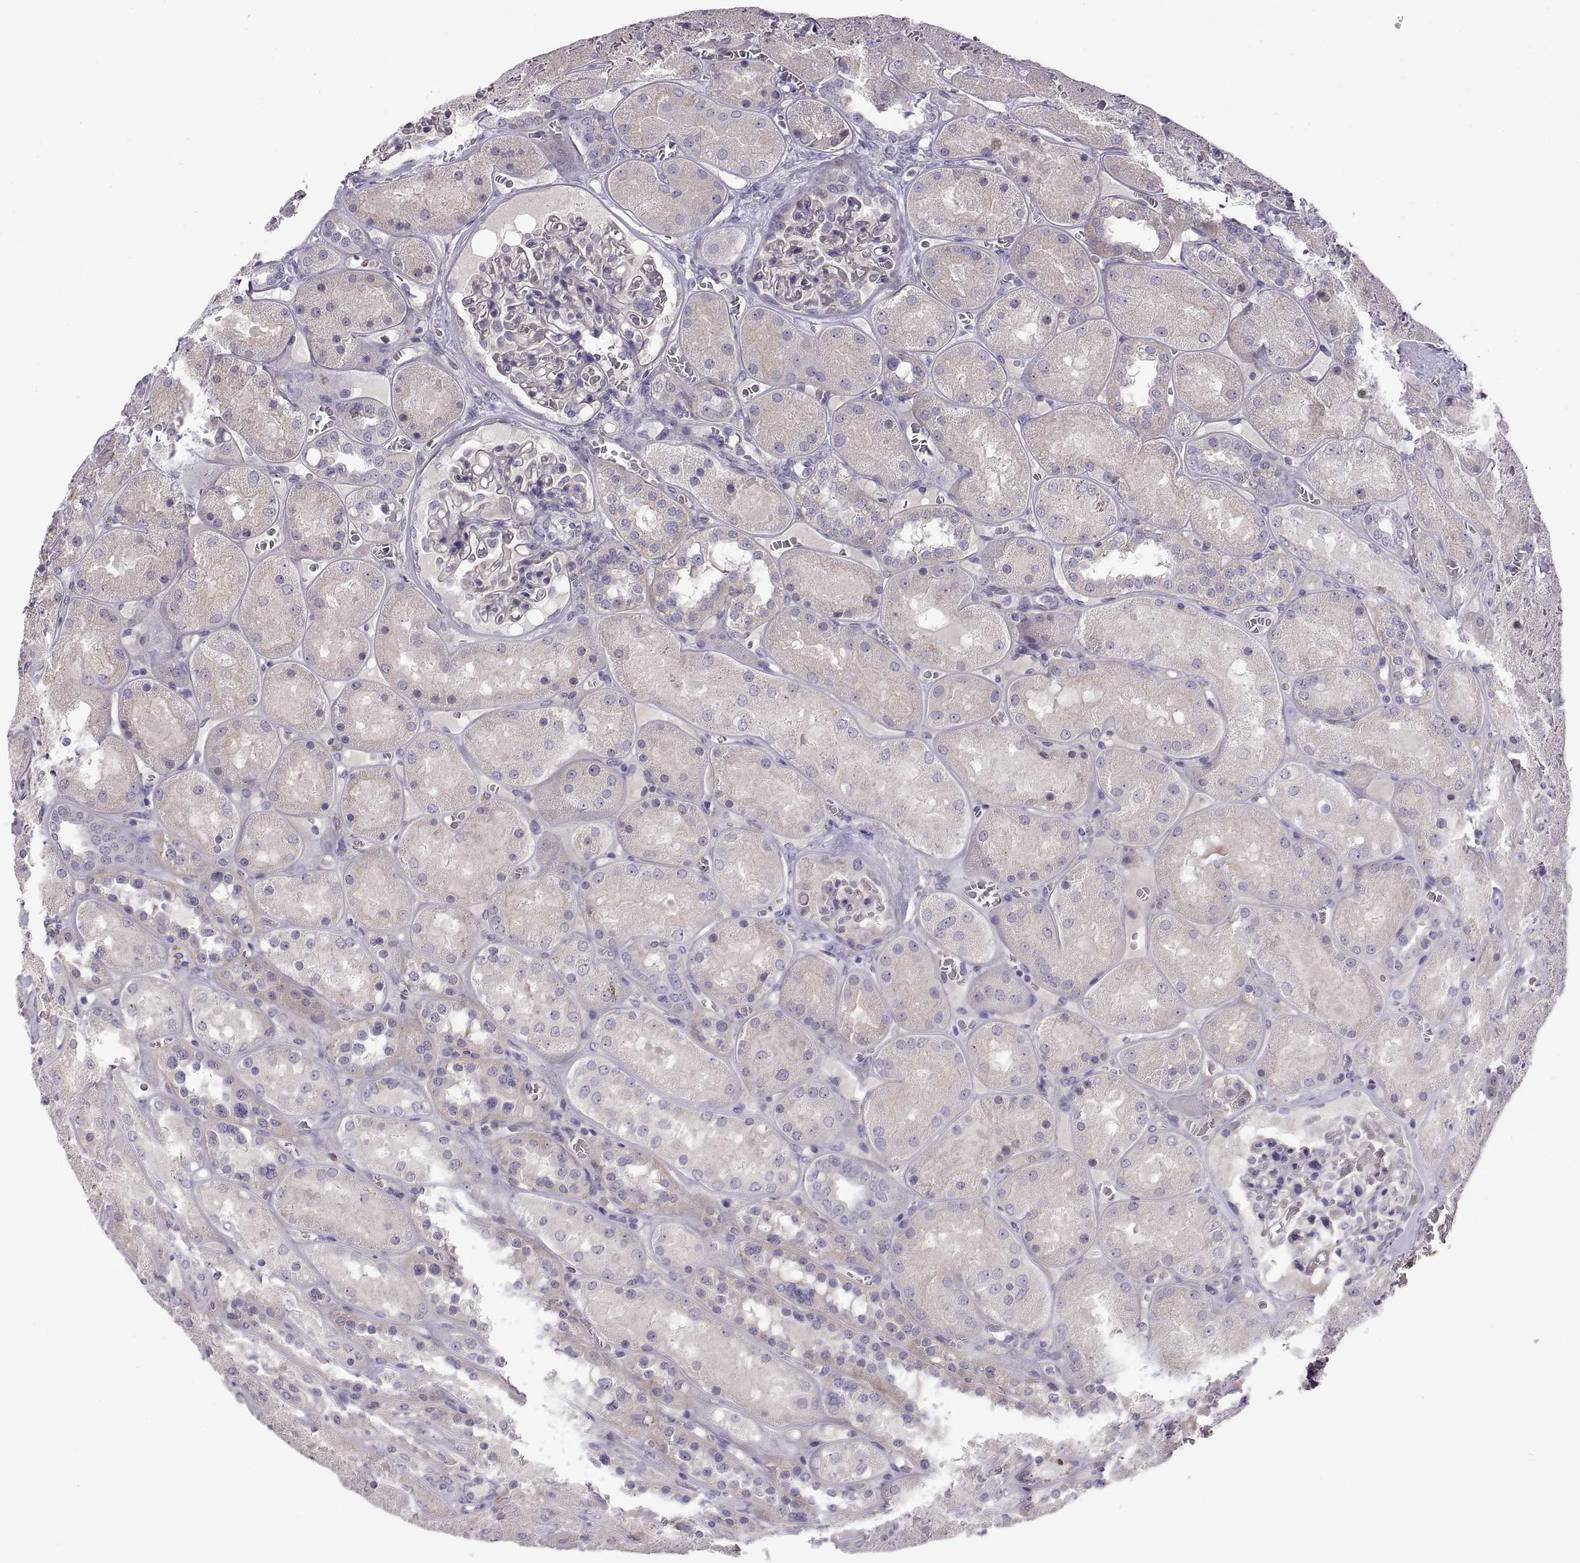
{"staining": {"intensity": "negative", "quantity": "none", "location": "none"}, "tissue": "kidney", "cell_type": "Cells in glomeruli", "image_type": "normal", "snomed": [{"axis": "morphology", "description": "Normal tissue, NOS"}, {"axis": "topography", "description": "Kidney"}], "caption": "Protein analysis of unremarkable kidney shows no significant staining in cells in glomeruli.", "gene": "MEIOC", "patient": {"sex": "male", "age": 73}}